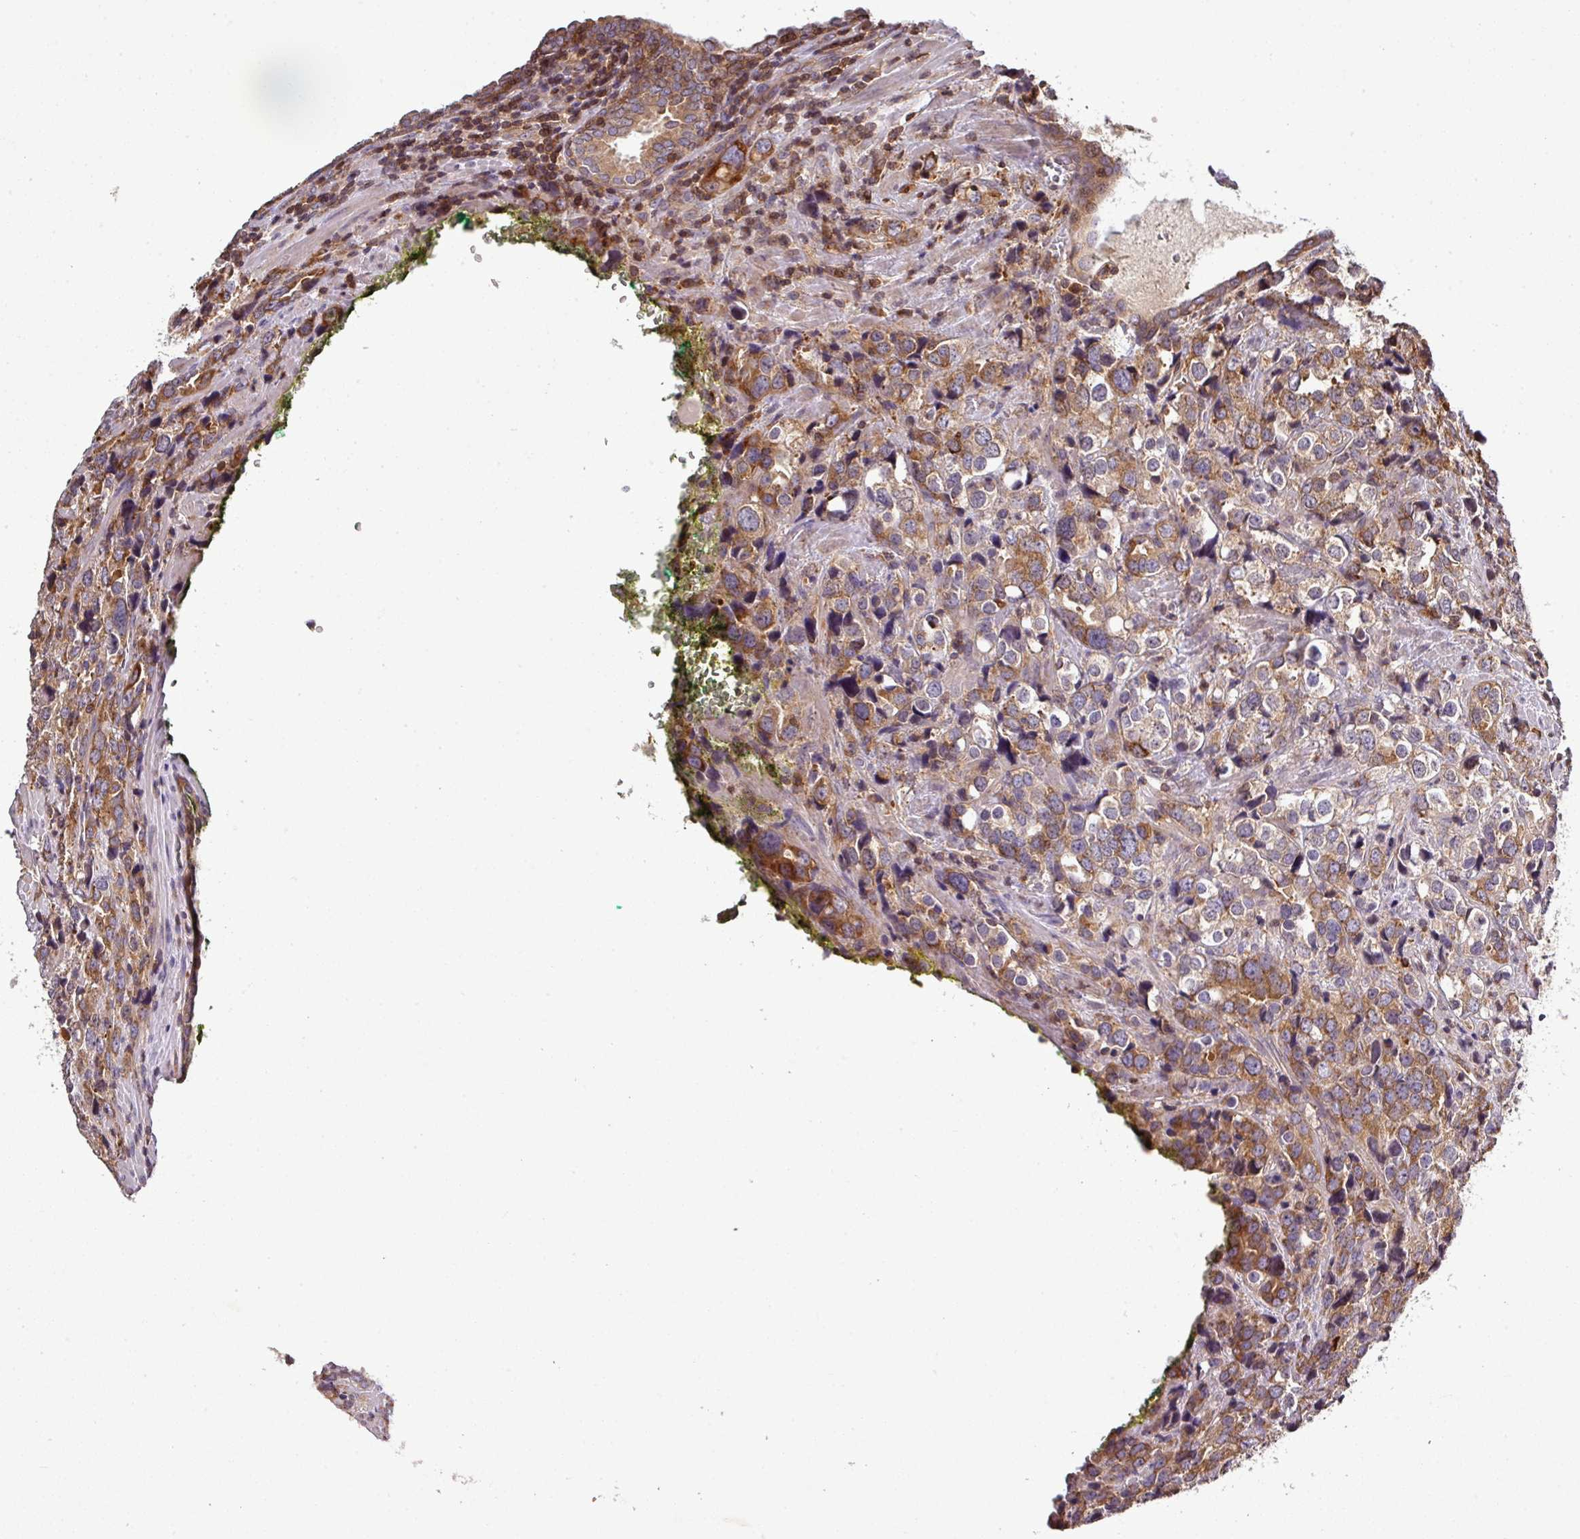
{"staining": {"intensity": "moderate", "quantity": ">75%", "location": "cytoplasmic/membranous"}, "tissue": "prostate cancer", "cell_type": "Tumor cells", "image_type": "cancer", "snomed": [{"axis": "morphology", "description": "Adenocarcinoma, High grade"}, {"axis": "topography", "description": "Prostate"}], "caption": "Human prostate adenocarcinoma (high-grade) stained for a protein (brown) shows moderate cytoplasmic/membranous positive positivity in approximately >75% of tumor cells.", "gene": "LRRC74B", "patient": {"sex": "male", "age": 71}}